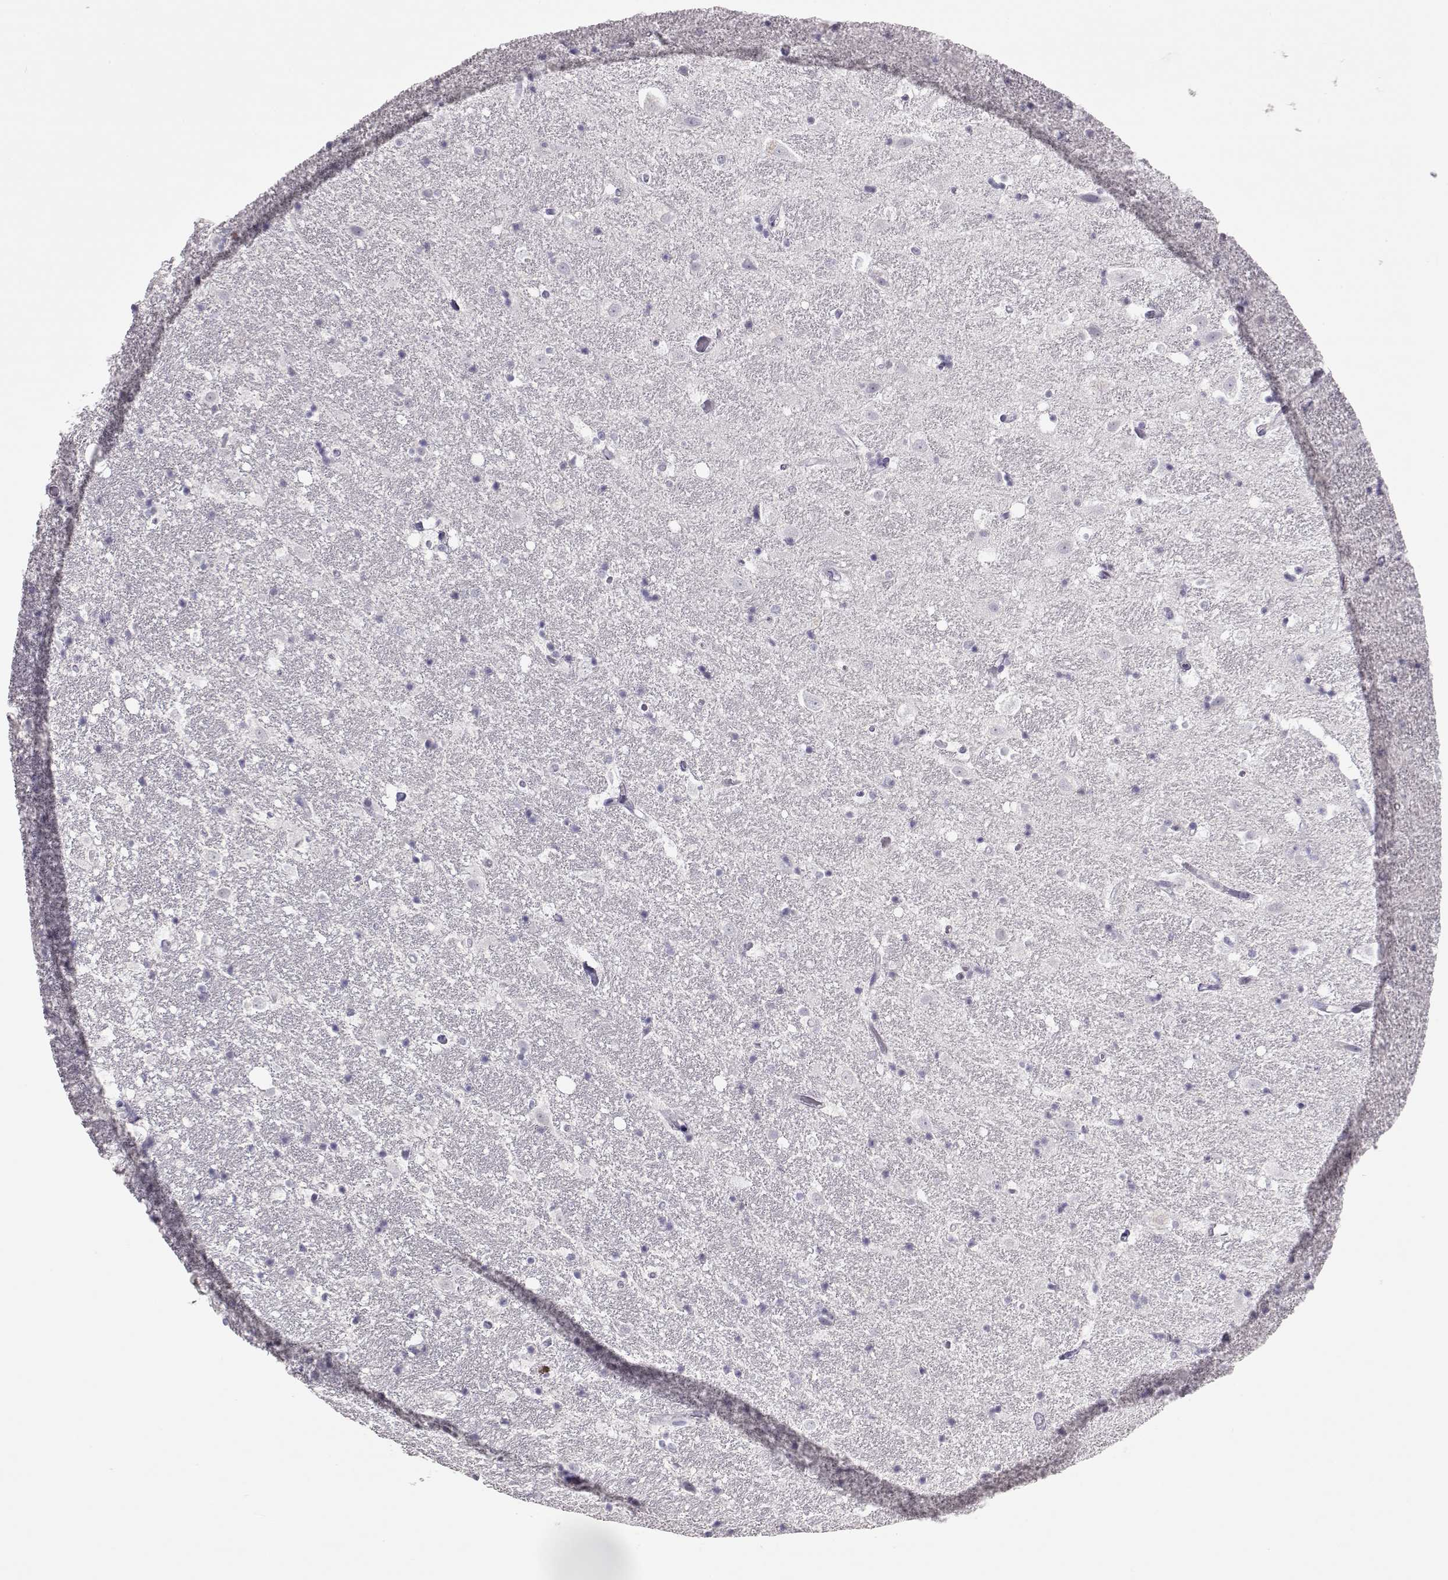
{"staining": {"intensity": "negative", "quantity": "none", "location": "none"}, "tissue": "hippocampus", "cell_type": "Glial cells", "image_type": "normal", "snomed": [{"axis": "morphology", "description": "Normal tissue, NOS"}, {"axis": "topography", "description": "Hippocampus"}], "caption": "The photomicrograph demonstrates no significant positivity in glial cells of hippocampus.", "gene": "LAMB3", "patient": {"sex": "male", "age": 49}}